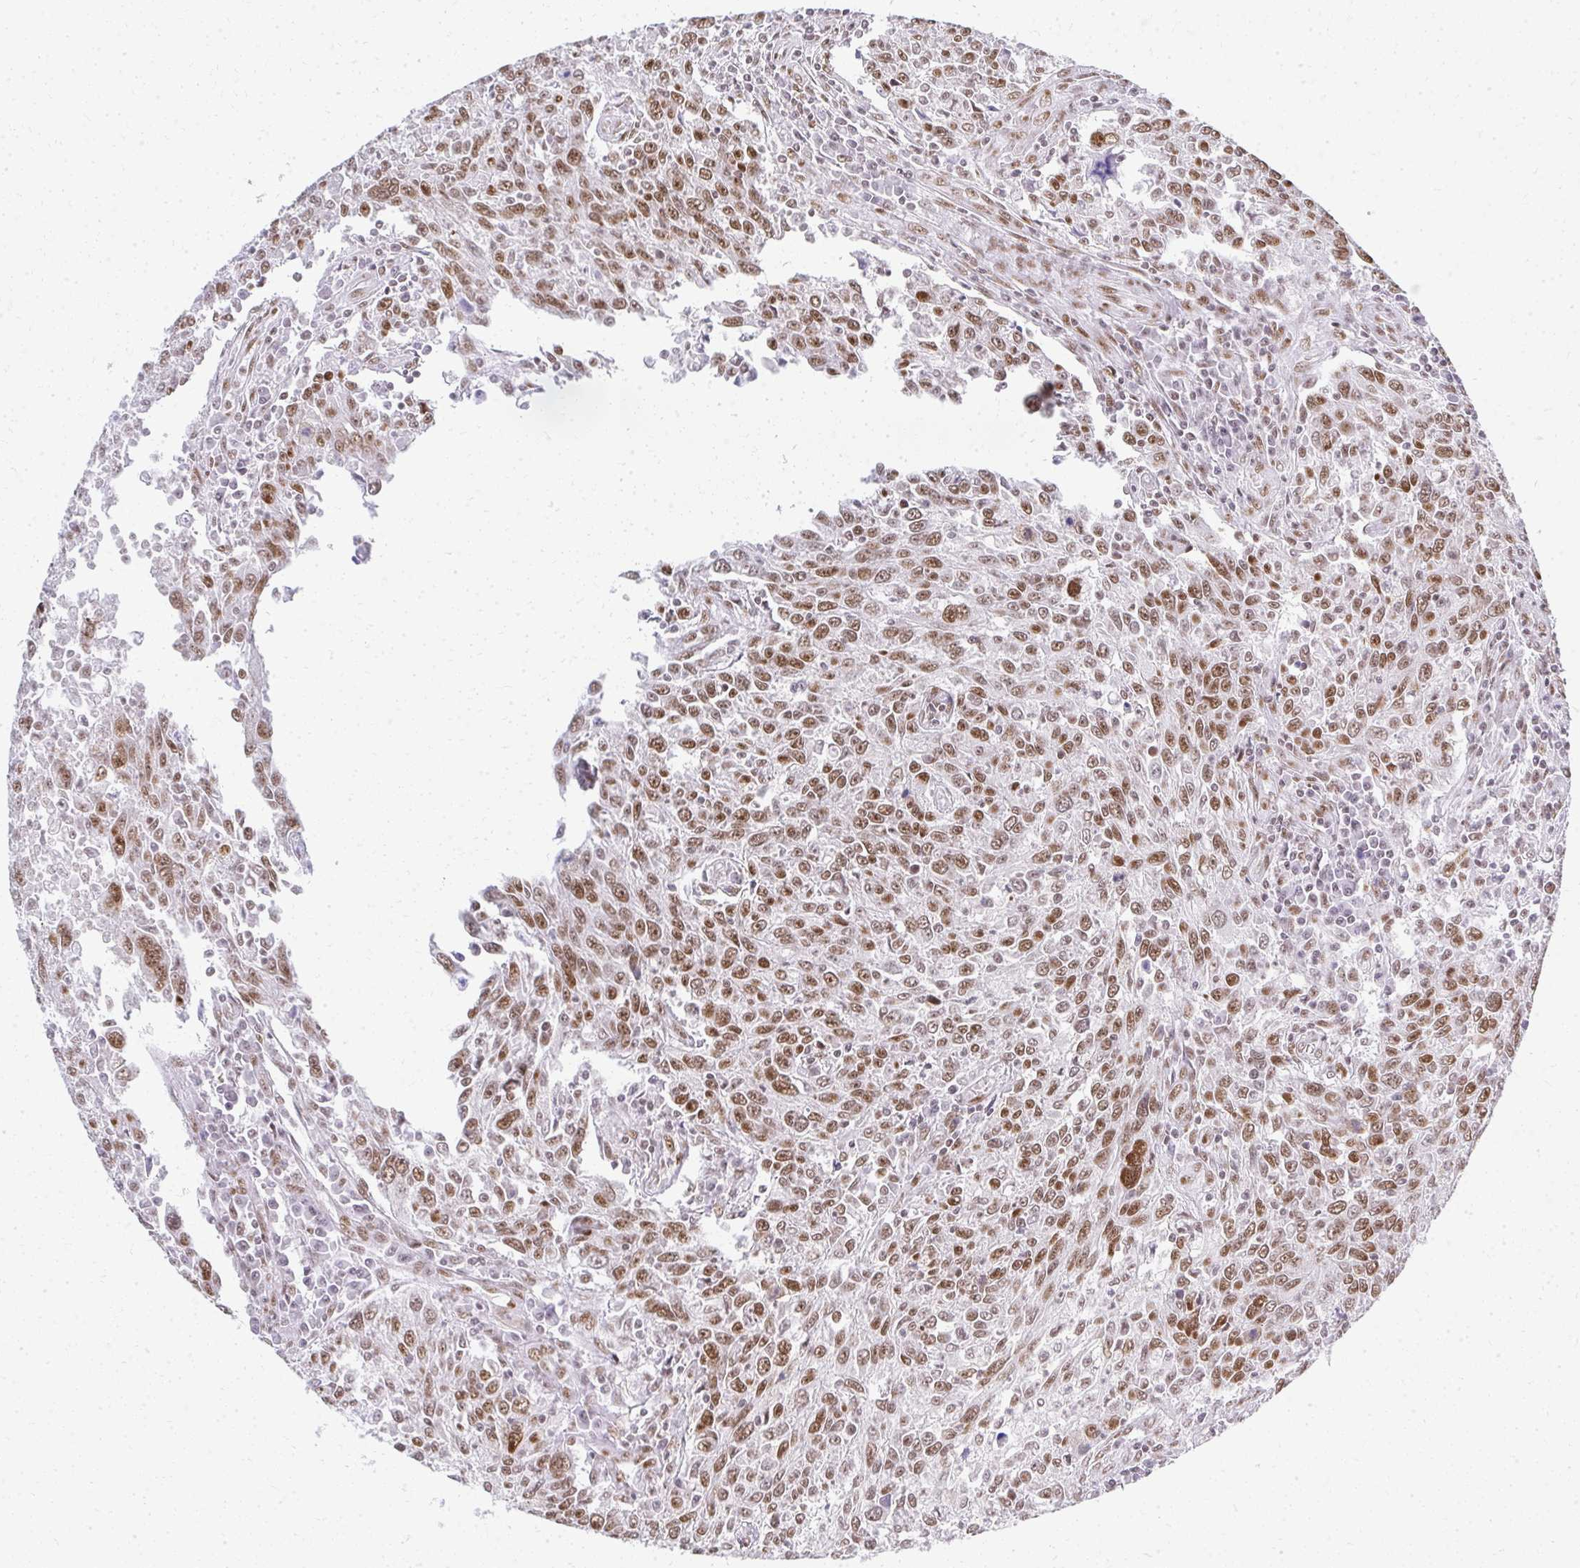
{"staining": {"intensity": "moderate", "quantity": ">75%", "location": "nuclear"}, "tissue": "breast cancer", "cell_type": "Tumor cells", "image_type": "cancer", "snomed": [{"axis": "morphology", "description": "Duct carcinoma"}, {"axis": "topography", "description": "Breast"}], "caption": "The image shows staining of invasive ductal carcinoma (breast), revealing moderate nuclear protein positivity (brown color) within tumor cells.", "gene": "CREBBP", "patient": {"sex": "female", "age": 50}}